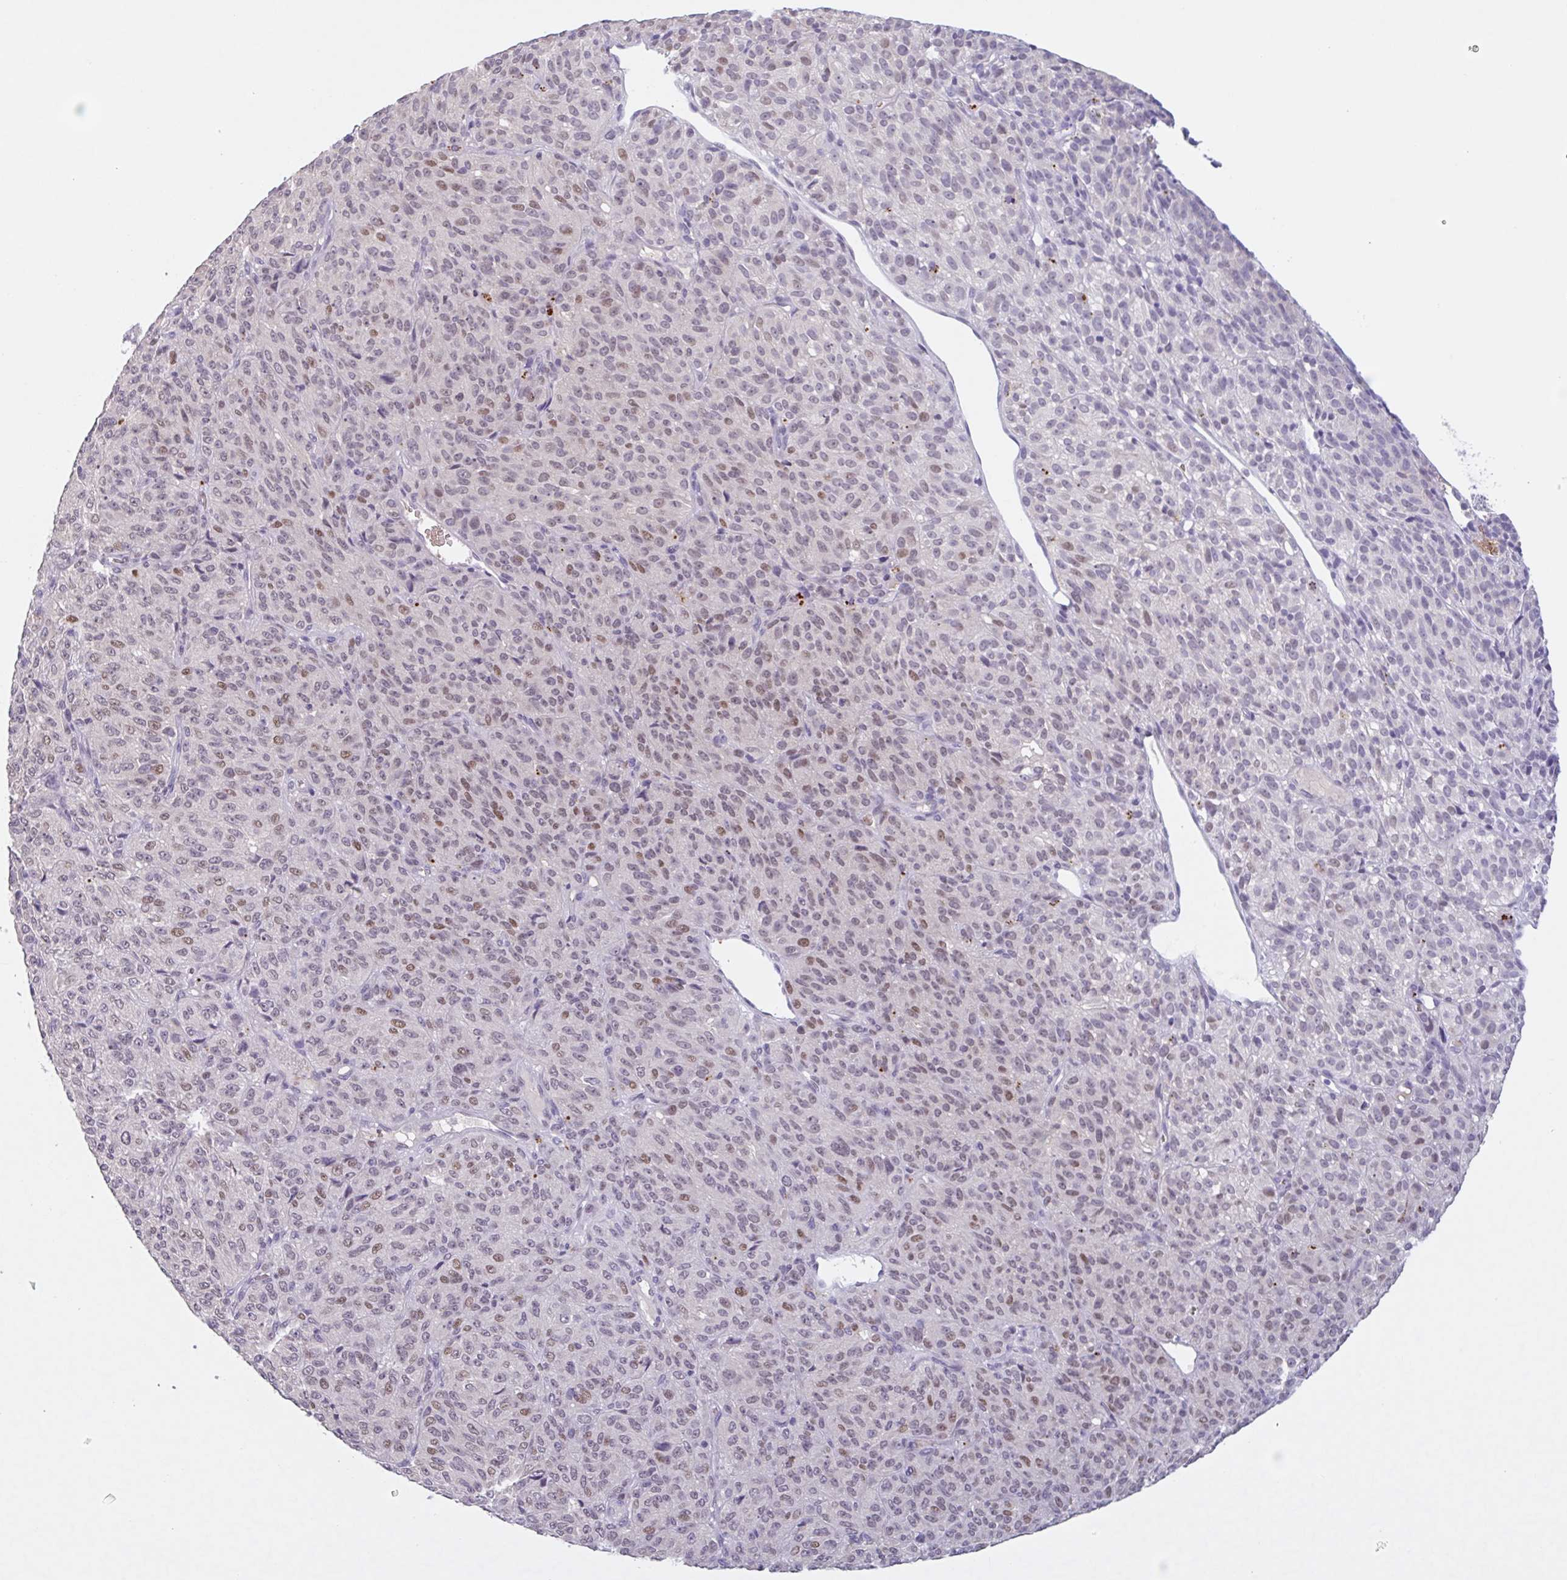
{"staining": {"intensity": "weak", "quantity": "25%-75%", "location": "nuclear"}, "tissue": "melanoma", "cell_type": "Tumor cells", "image_type": "cancer", "snomed": [{"axis": "morphology", "description": "Malignant melanoma, Metastatic site"}, {"axis": "topography", "description": "Brain"}], "caption": "High-magnification brightfield microscopy of melanoma stained with DAB (3,3'-diaminobenzidine) (brown) and counterstained with hematoxylin (blue). tumor cells exhibit weak nuclear staining is identified in approximately25%-75% of cells.", "gene": "RHAG", "patient": {"sex": "female", "age": 56}}